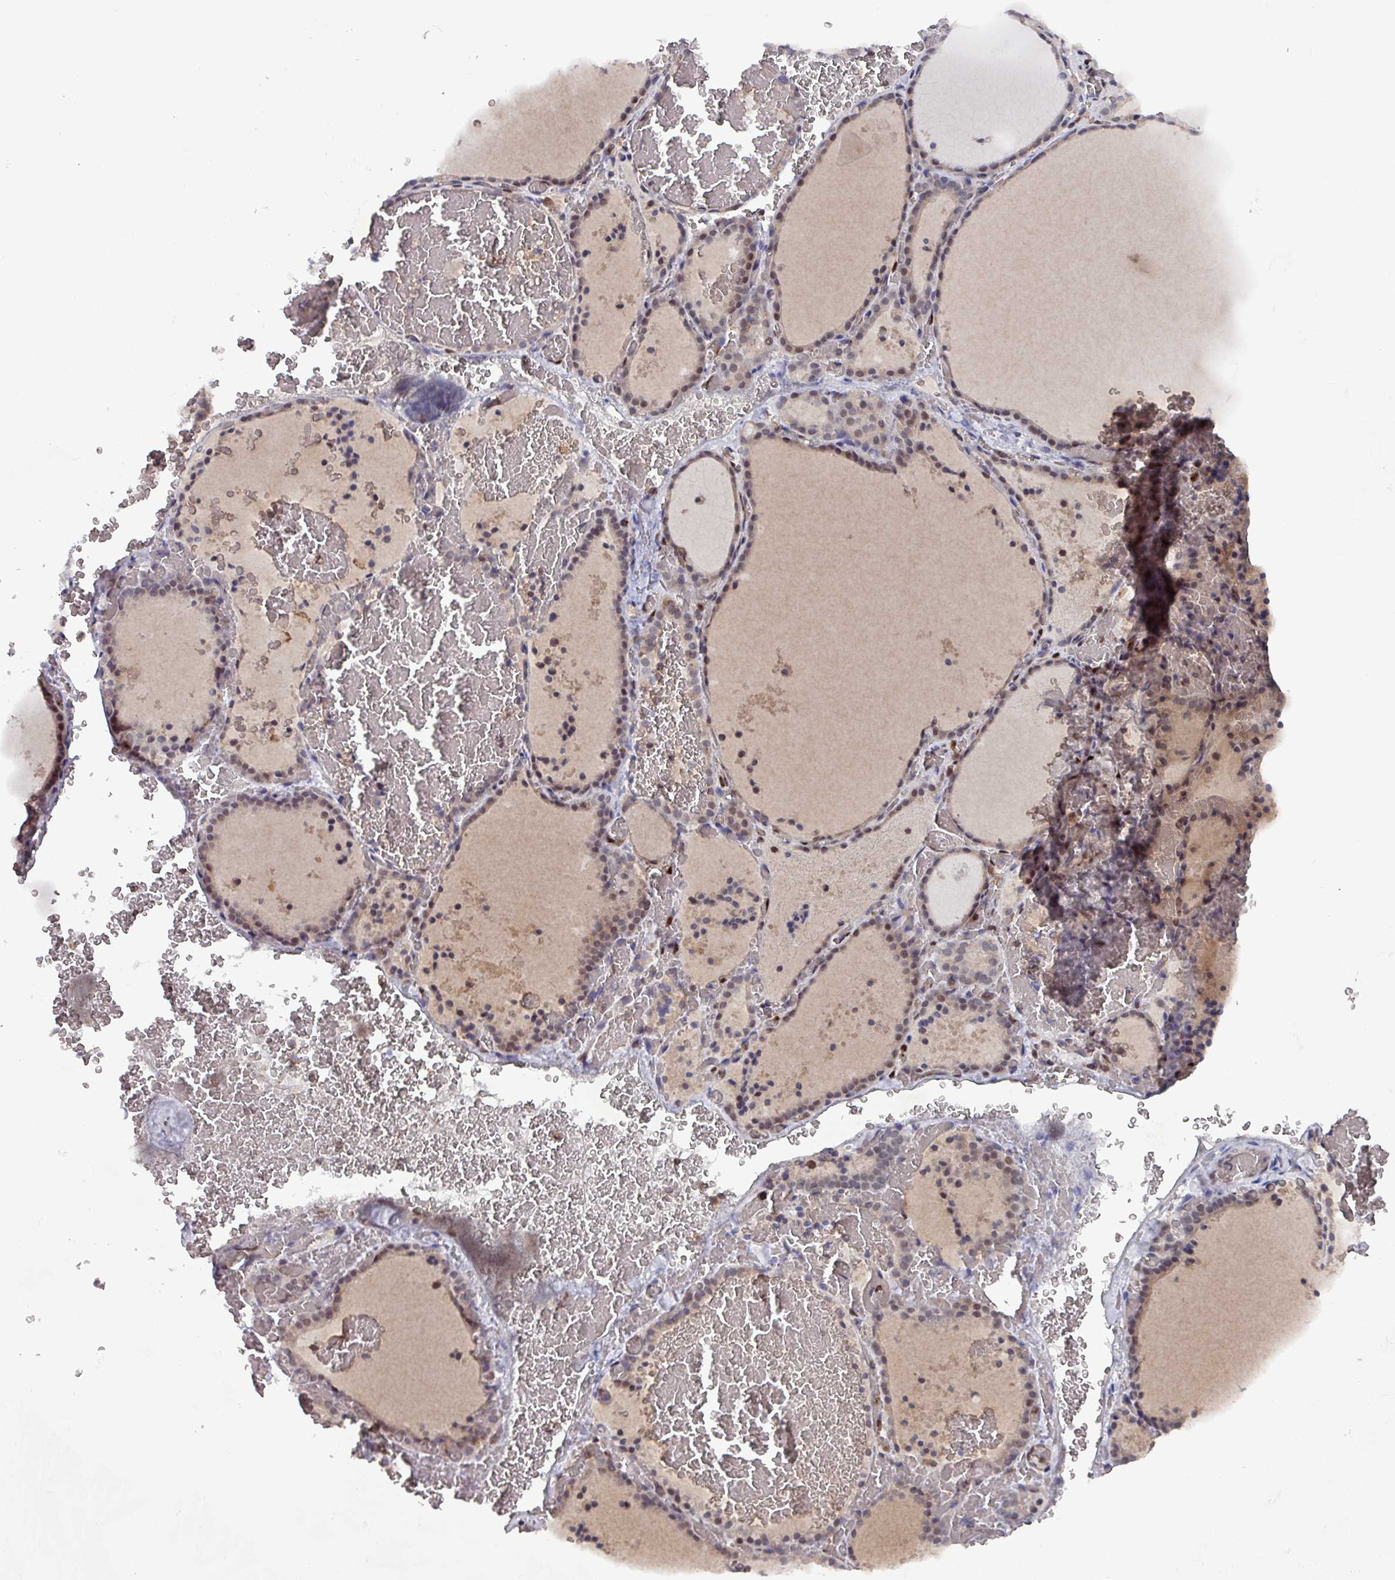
{"staining": {"intensity": "weak", "quantity": ">75%", "location": "cytoplasmic/membranous,nuclear"}, "tissue": "thyroid gland", "cell_type": "Glandular cells", "image_type": "normal", "snomed": [{"axis": "morphology", "description": "Normal tissue, NOS"}, {"axis": "topography", "description": "Thyroid gland"}], "caption": "A high-resolution micrograph shows immunohistochemistry (IHC) staining of normal thyroid gland, which demonstrates weak cytoplasmic/membranous,nuclear expression in approximately >75% of glandular cells.", "gene": "PRRX1", "patient": {"sex": "female", "age": 39}}